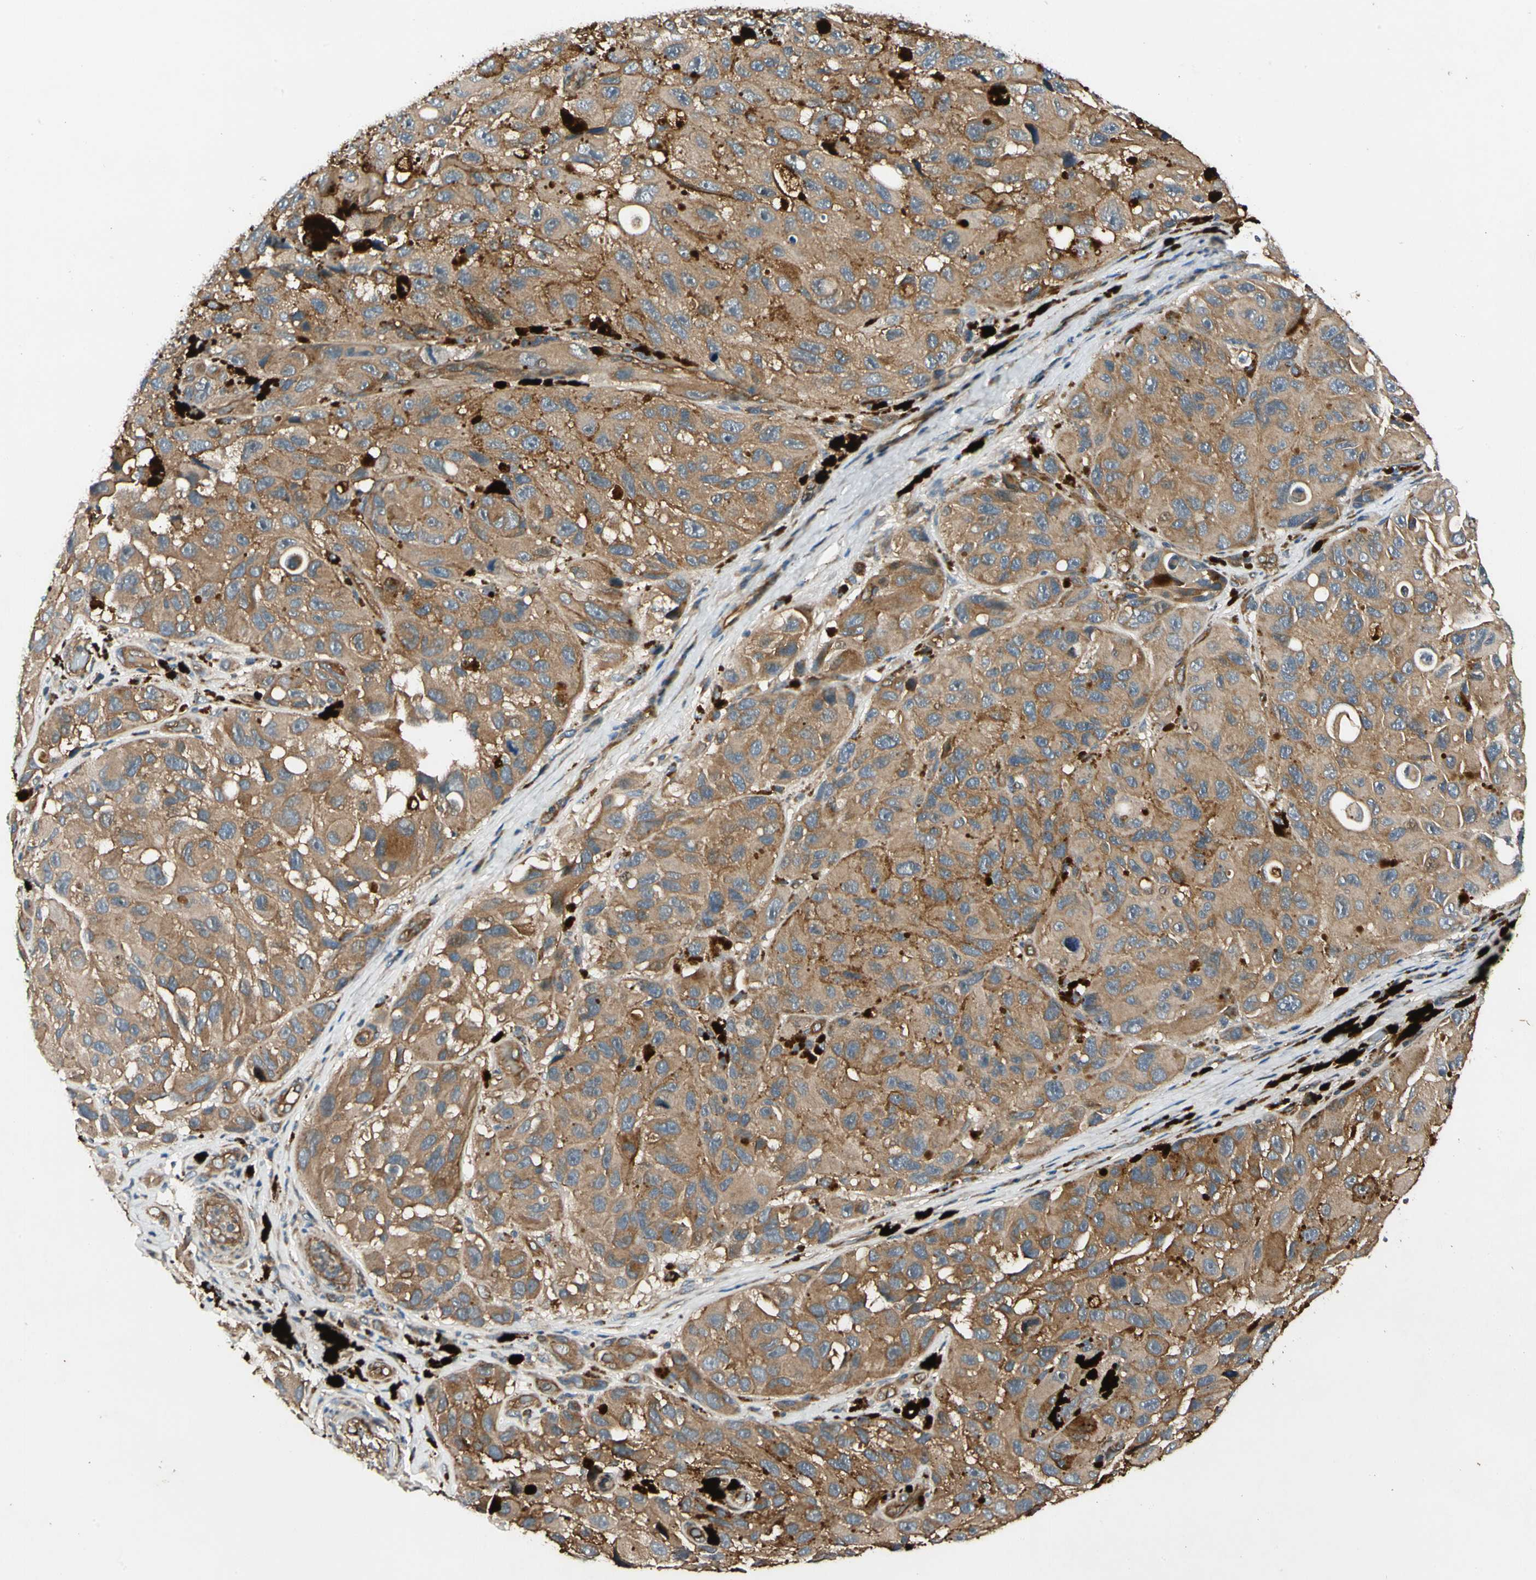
{"staining": {"intensity": "moderate", "quantity": ">75%", "location": "cytoplasmic/membranous"}, "tissue": "melanoma", "cell_type": "Tumor cells", "image_type": "cancer", "snomed": [{"axis": "morphology", "description": "Malignant melanoma, NOS"}, {"axis": "topography", "description": "Skin"}], "caption": "Immunohistochemistry (IHC) photomicrograph of neoplastic tissue: human malignant melanoma stained using immunohistochemistry shows medium levels of moderate protein expression localized specifically in the cytoplasmic/membranous of tumor cells, appearing as a cytoplasmic/membranous brown color.", "gene": "ROCK2", "patient": {"sex": "female", "age": 73}}